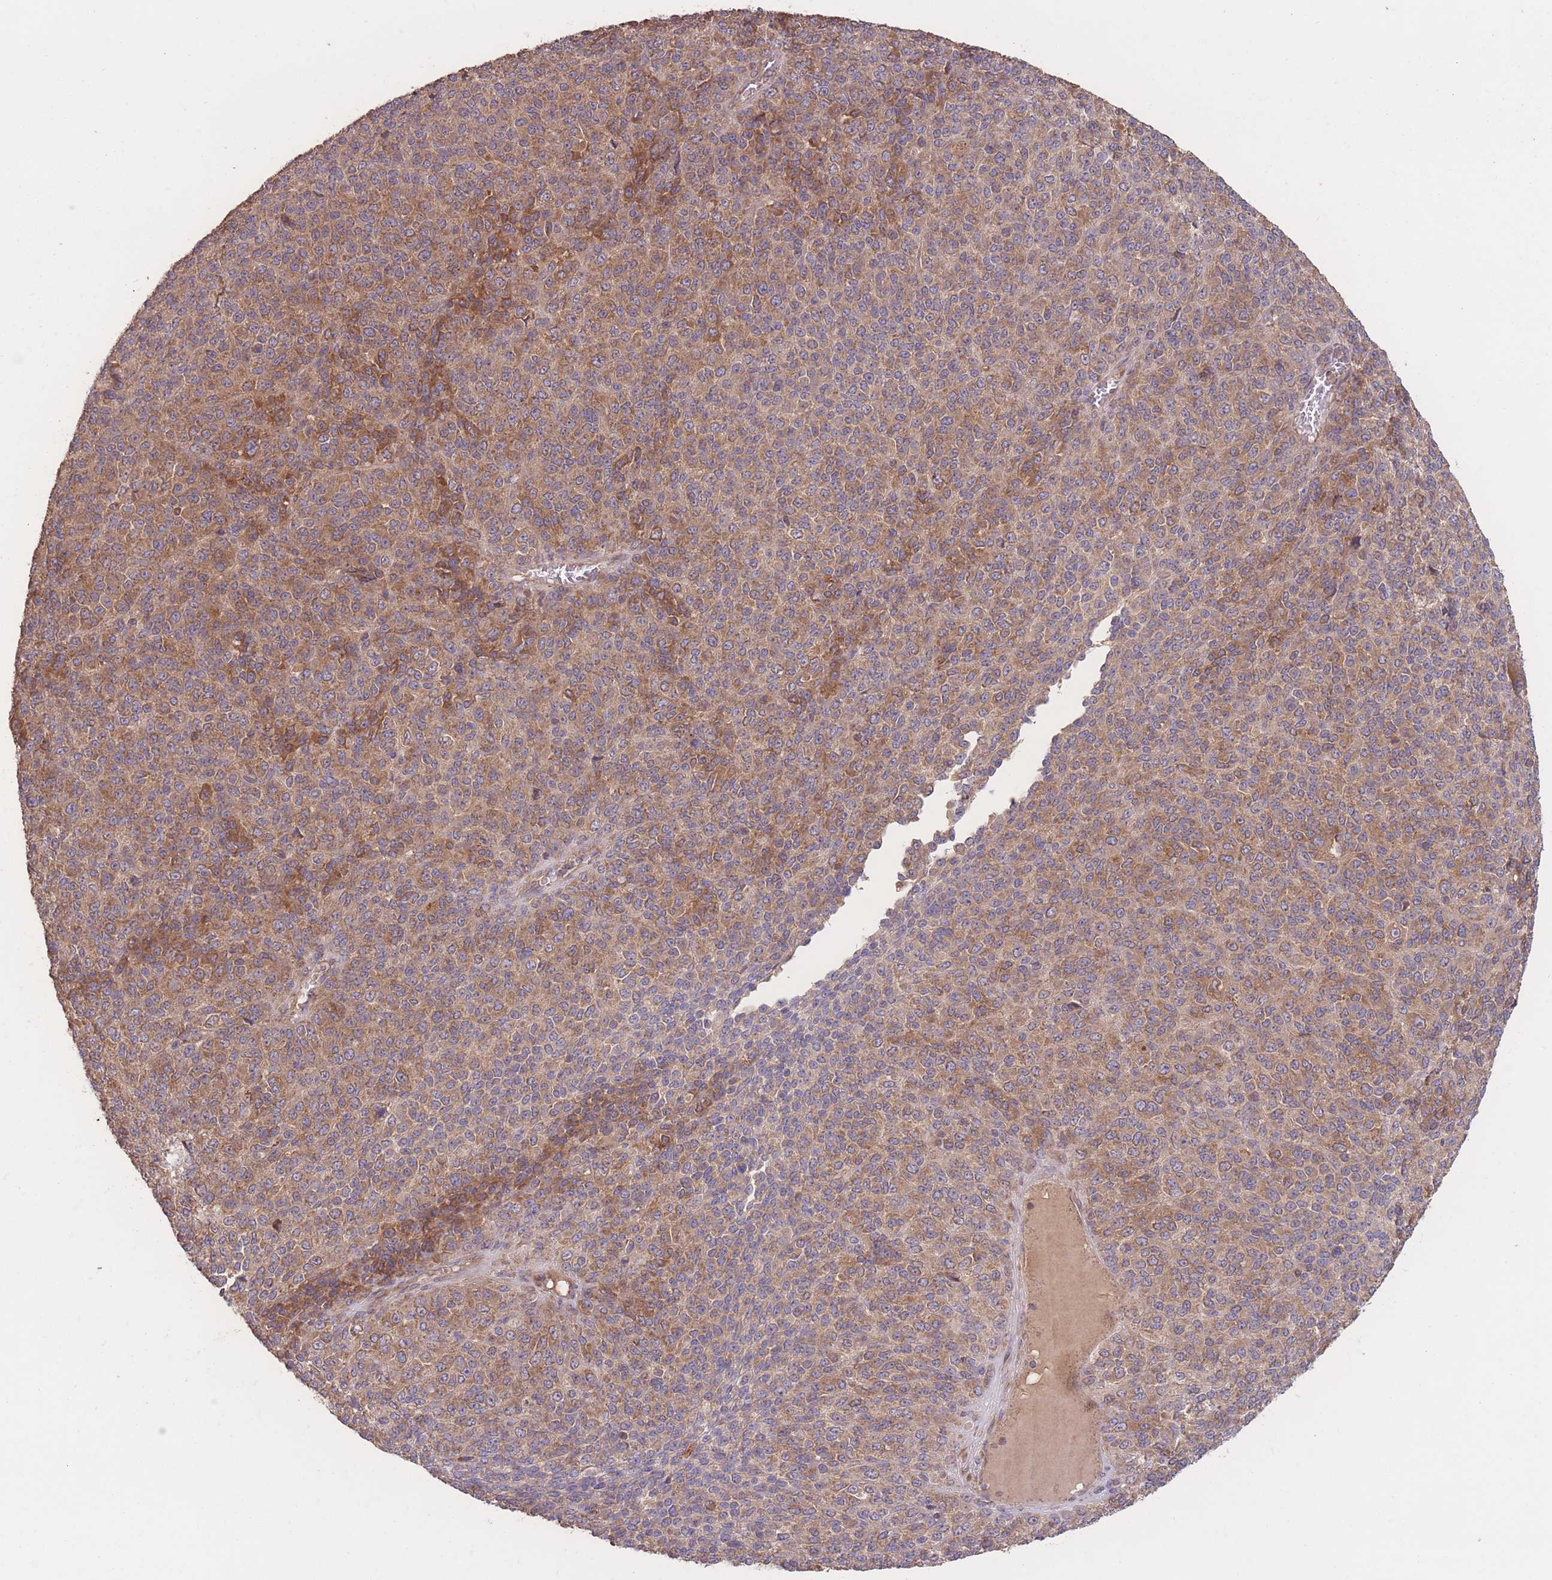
{"staining": {"intensity": "moderate", "quantity": ">75%", "location": "cytoplasmic/membranous"}, "tissue": "melanoma", "cell_type": "Tumor cells", "image_type": "cancer", "snomed": [{"axis": "morphology", "description": "Malignant melanoma, Metastatic site"}, {"axis": "topography", "description": "Brain"}], "caption": "Protein expression analysis of human malignant melanoma (metastatic site) reveals moderate cytoplasmic/membranous positivity in about >75% of tumor cells.", "gene": "EEF1AKMT1", "patient": {"sex": "female", "age": 56}}